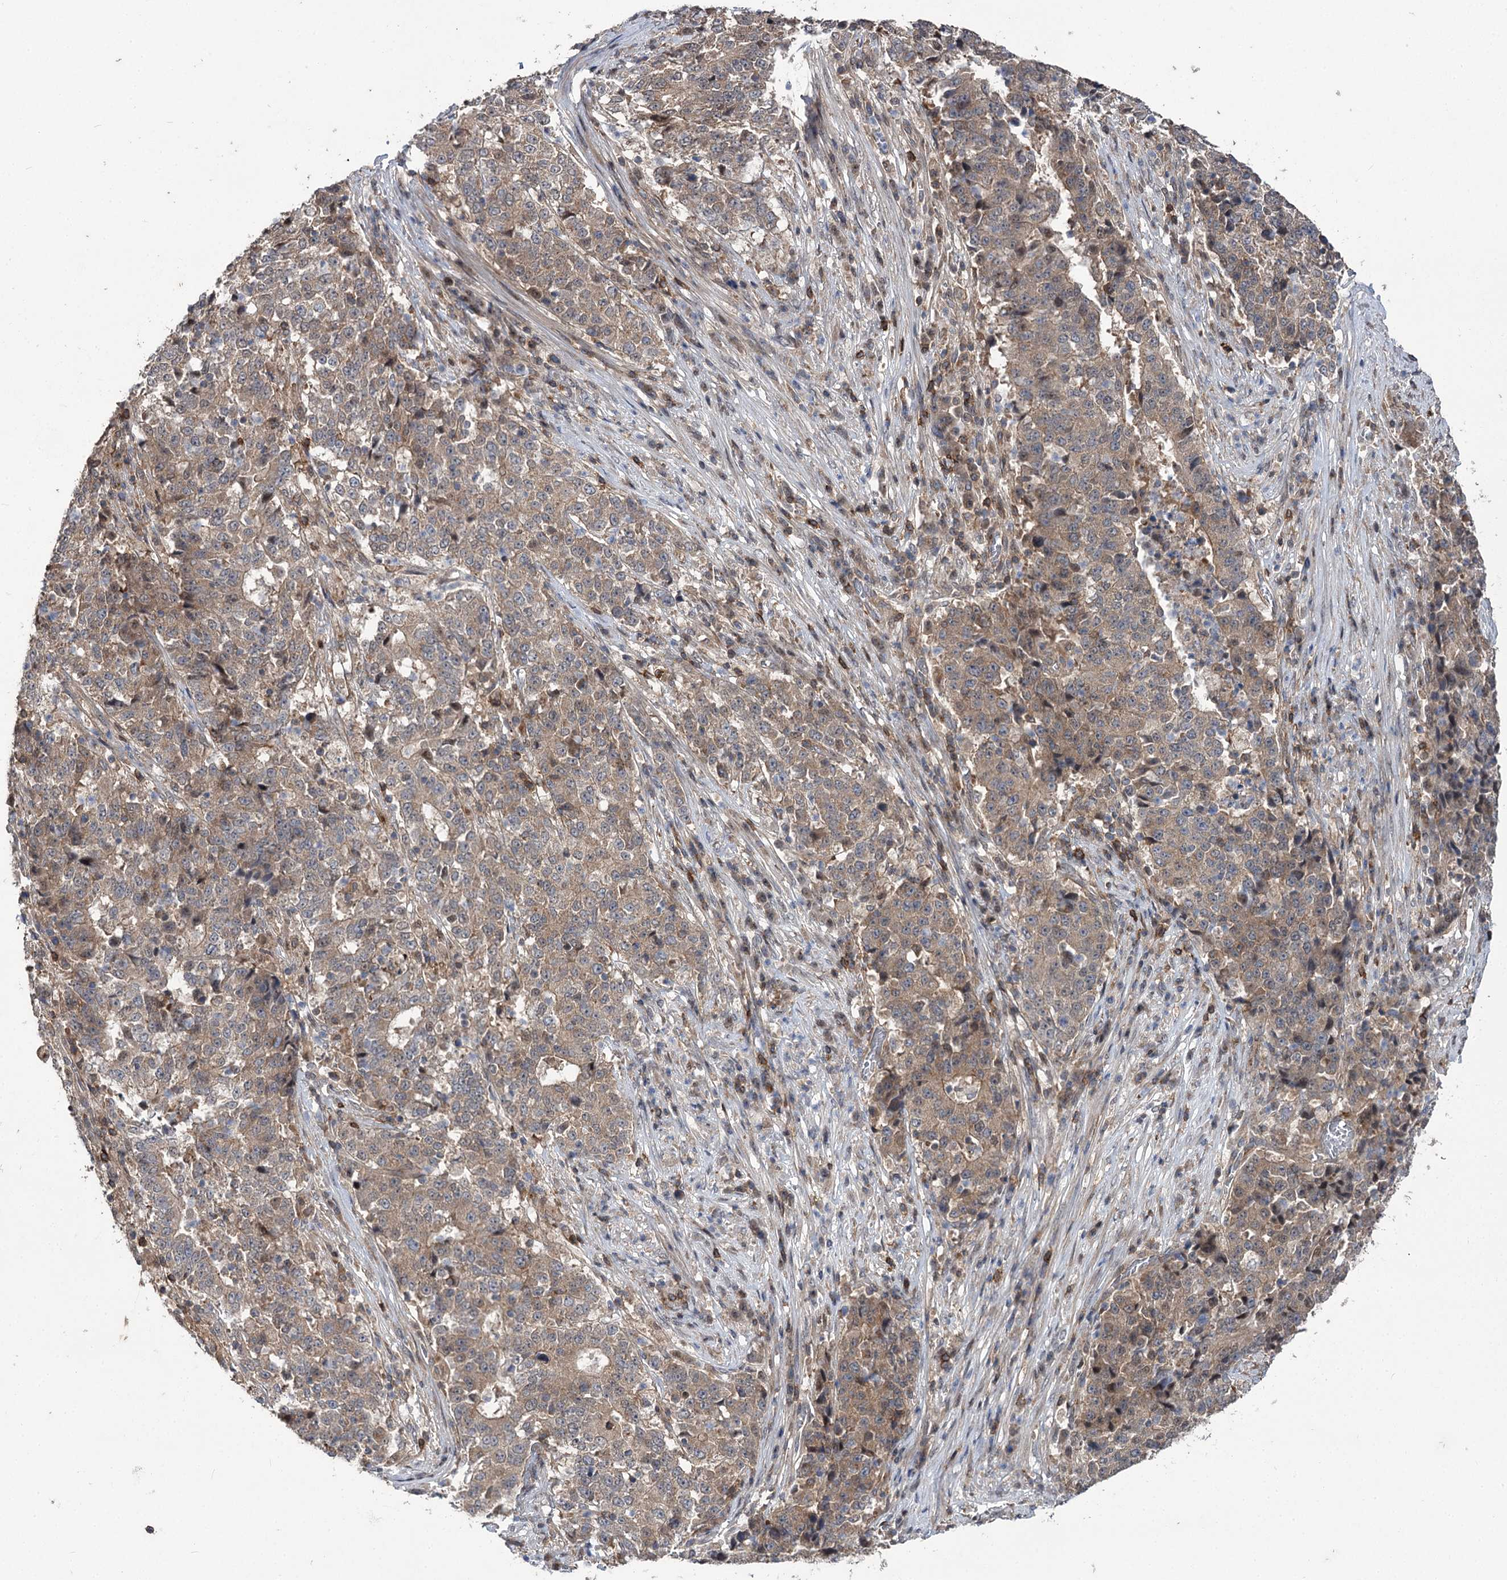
{"staining": {"intensity": "moderate", "quantity": ">75%", "location": "cytoplasmic/membranous"}, "tissue": "stomach cancer", "cell_type": "Tumor cells", "image_type": "cancer", "snomed": [{"axis": "morphology", "description": "Adenocarcinoma, NOS"}, {"axis": "topography", "description": "Stomach"}], "caption": "The histopathology image displays staining of stomach cancer, revealing moderate cytoplasmic/membranous protein positivity (brown color) within tumor cells.", "gene": "STX6", "patient": {"sex": "male", "age": 59}}